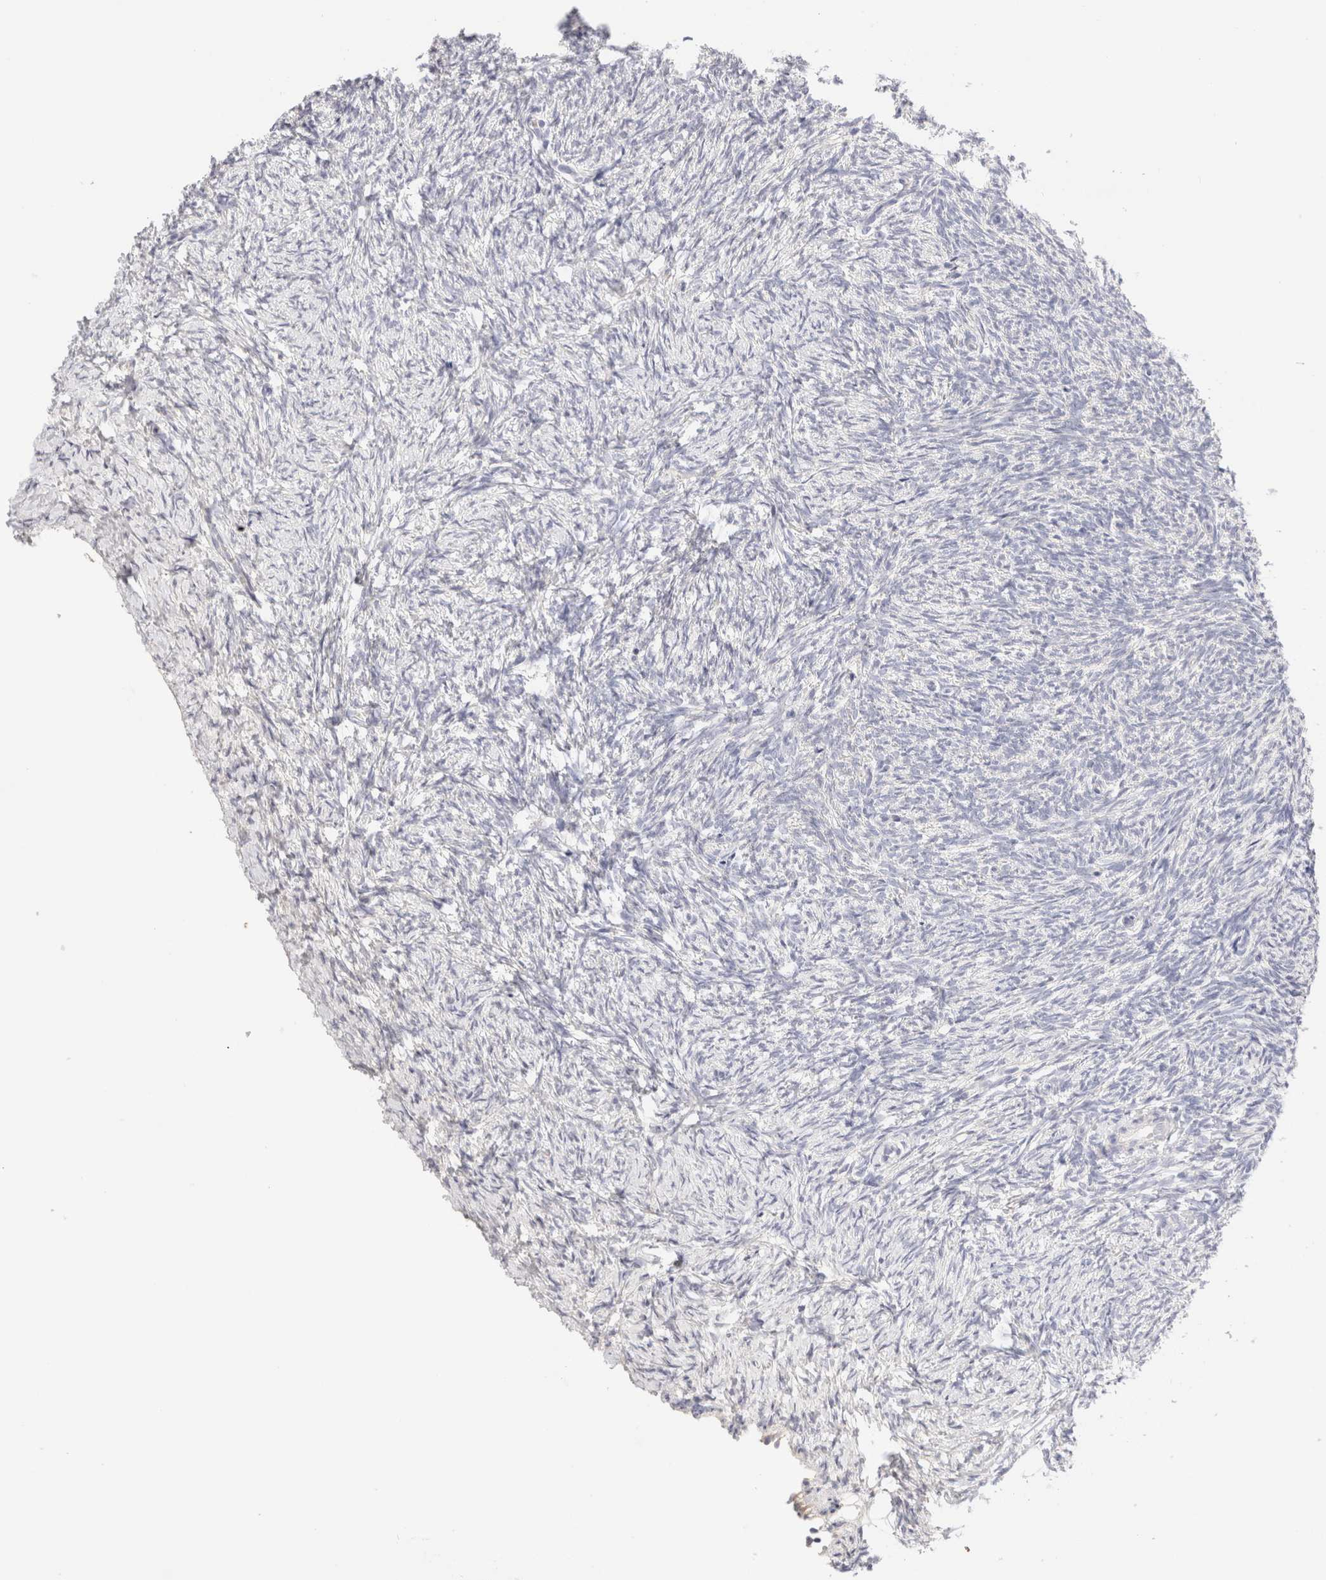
{"staining": {"intensity": "negative", "quantity": "none", "location": "none"}, "tissue": "ovary", "cell_type": "Follicle cells", "image_type": "normal", "snomed": [{"axis": "morphology", "description": "Normal tissue, NOS"}, {"axis": "topography", "description": "Ovary"}], "caption": "This is an IHC image of unremarkable ovary. There is no positivity in follicle cells.", "gene": "SCGB2A2", "patient": {"sex": "female", "age": 41}}